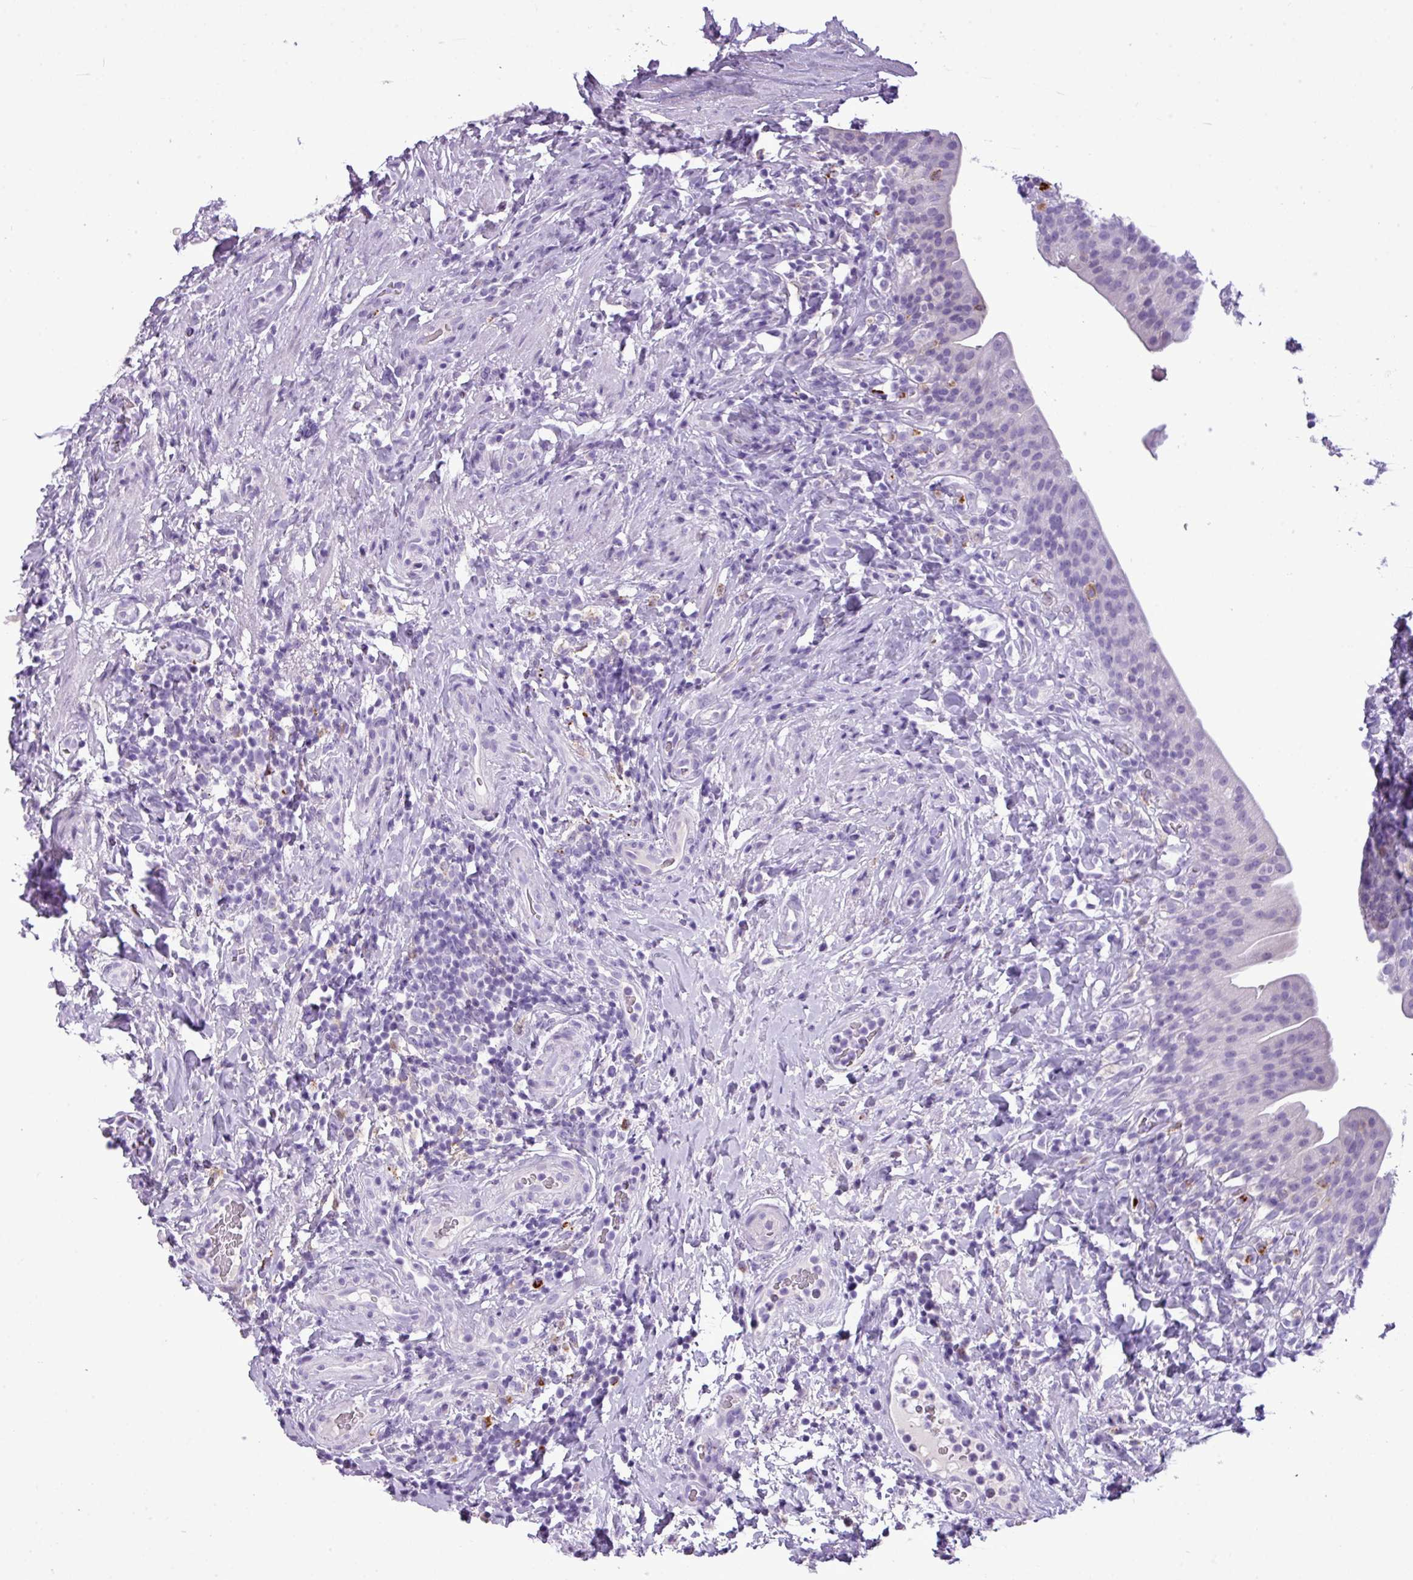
{"staining": {"intensity": "negative", "quantity": "none", "location": "none"}, "tissue": "urinary bladder", "cell_type": "Urothelial cells", "image_type": "normal", "snomed": [{"axis": "morphology", "description": "Normal tissue, NOS"}, {"axis": "morphology", "description": "Inflammation, NOS"}, {"axis": "topography", "description": "Urinary bladder"}], "caption": "Urothelial cells show no significant protein expression in unremarkable urinary bladder.", "gene": "RBMXL2", "patient": {"sex": "male", "age": 64}}